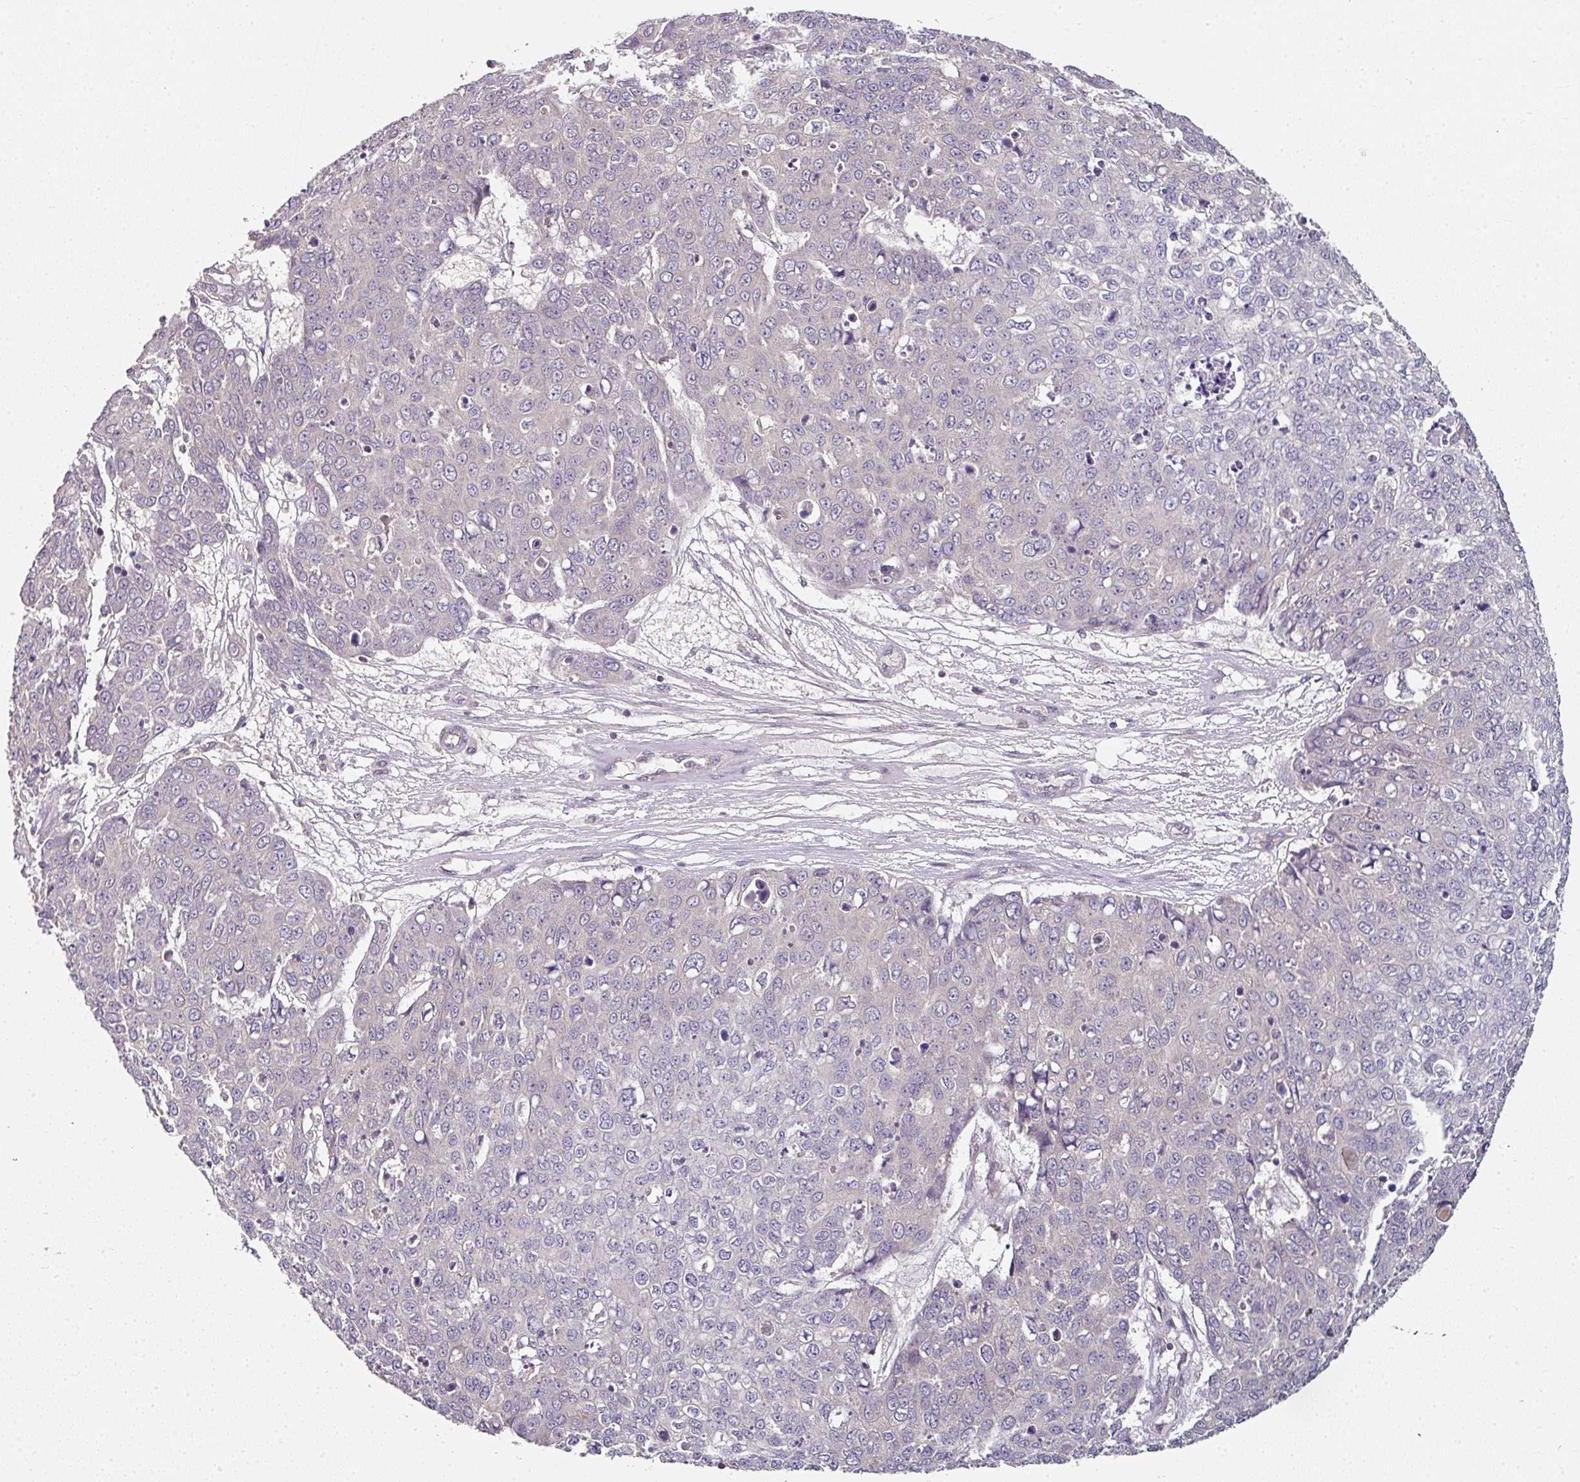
{"staining": {"intensity": "weak", "quantity": "25%-75%", "location": "cytoplasmic/membranous"}, "tissue": "skin cancer", "cell_type": "Tumor cells", "image_type": "cancer", "snomed": [{"axis": "morphology", "description": "Normal tissue, NOS"}, {"axis": "morphology", "description": "Squamous cell carcinoma, NOS"}, {"axis": "topography", "description": "Skin"}], "caption": "Brown immunohistochemical staining in human squamous cell carcinoma (skin) displays weak cytoplasmic/membranous staining in approximately 25%-75% of tumor cells. Using DAB (3,3'-diaminobenzidine) (brown) and hematoxylin (blue) stains, captured at high magnification using brightfield microscopy.", "gene": "MAP2K2", "patient": {"sex": "male", "age": 72}}